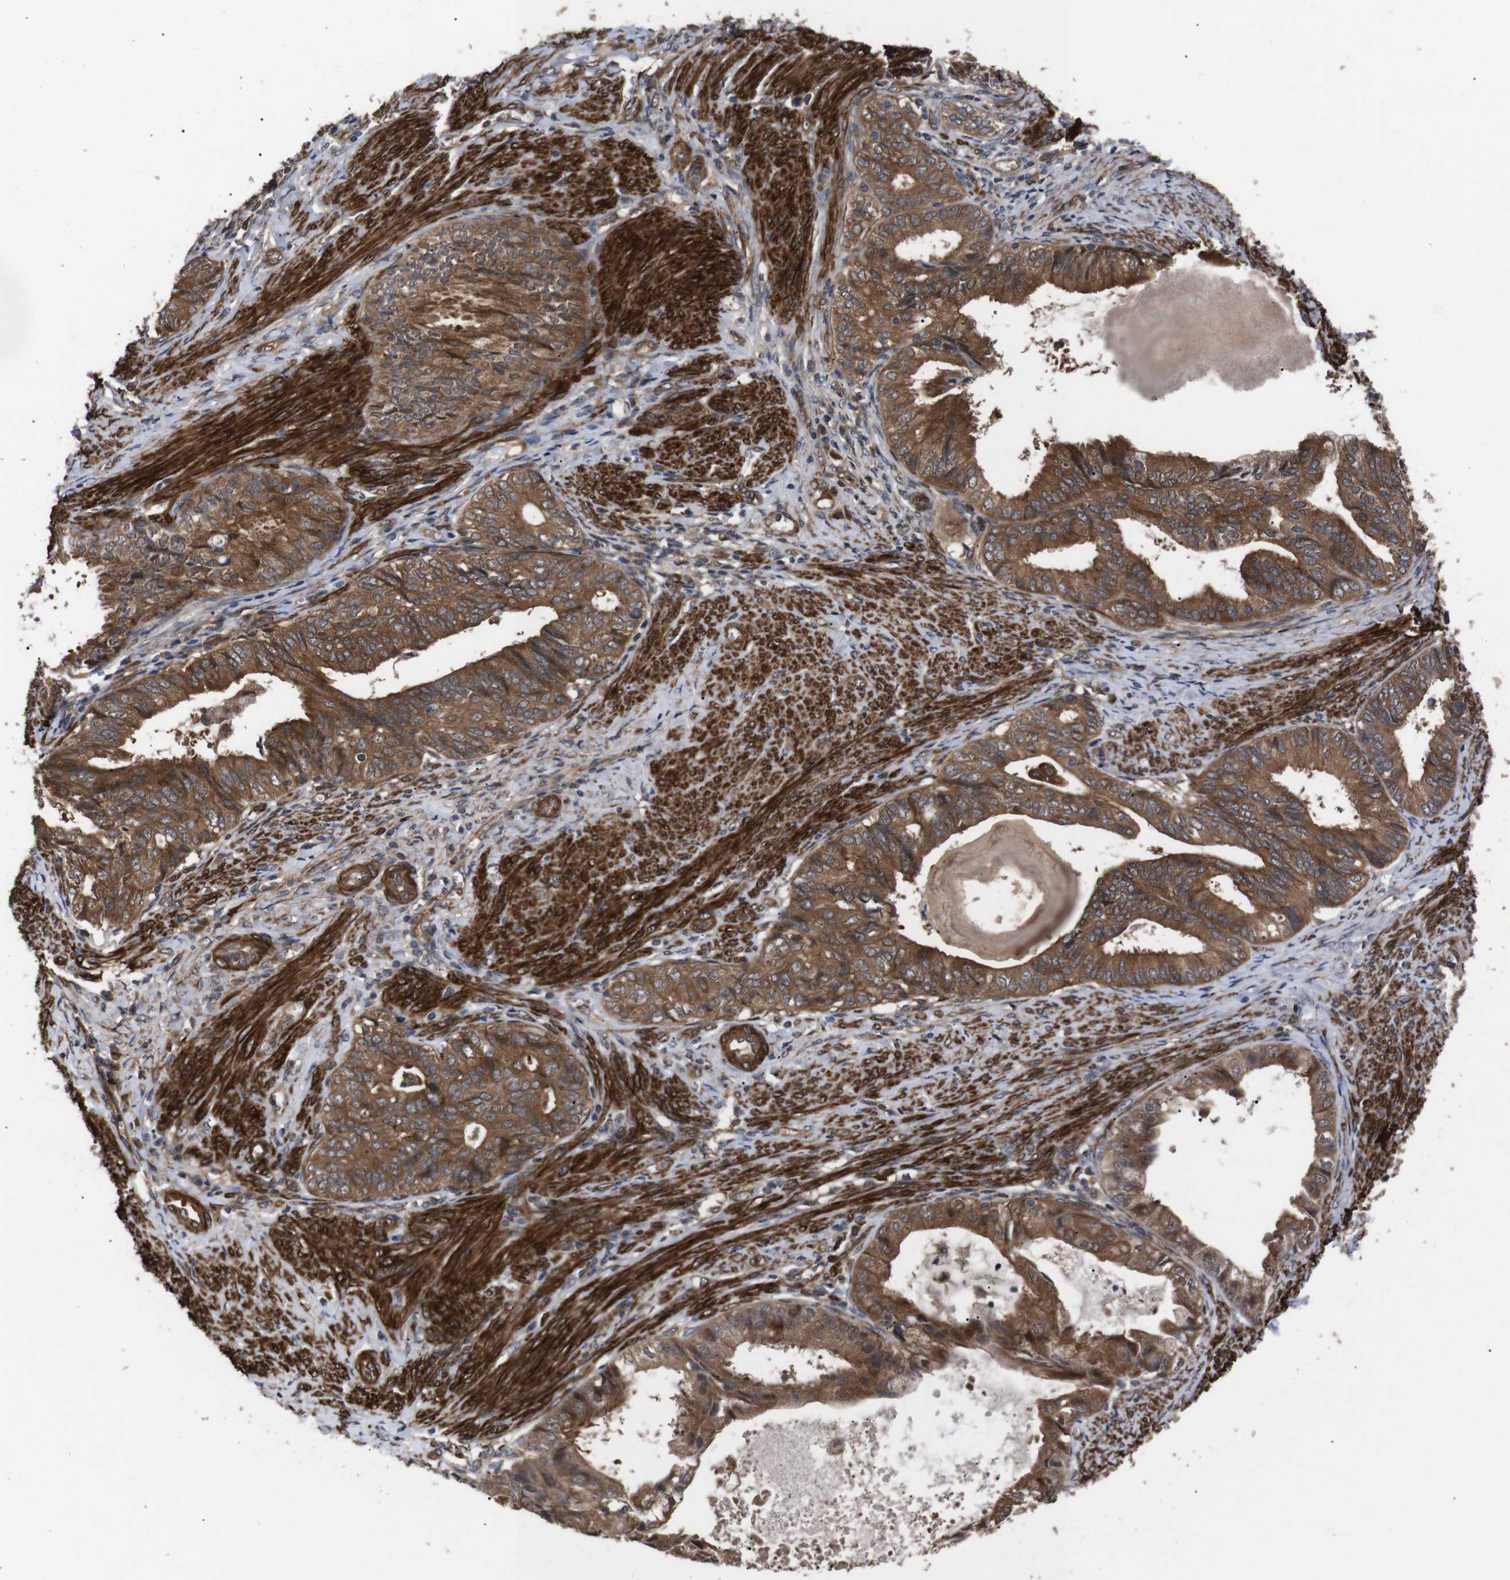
{"staining": {"intensity": "moderate", "quantity": ">75%", "location": "cytoplasmic/membranous"}, "tissue": "endometrial cancer", "cell_type": "Tumor cells", "image_type": "cancer", "snomed": [{"axis": "morphology", "description": "Adenocarcinoma, NOS"}, {"axis": "topography", "description": "Endometrium"}], "caption": "Protein staining by IHC exhibits moderate cytoplasmic/membranous staining in about >75% of tumor cells in endometrial adenocarcinoma. Nuclei are stained in blue.", "gene": "PAWR", "patient": {"sex": "female", "age": 86}}